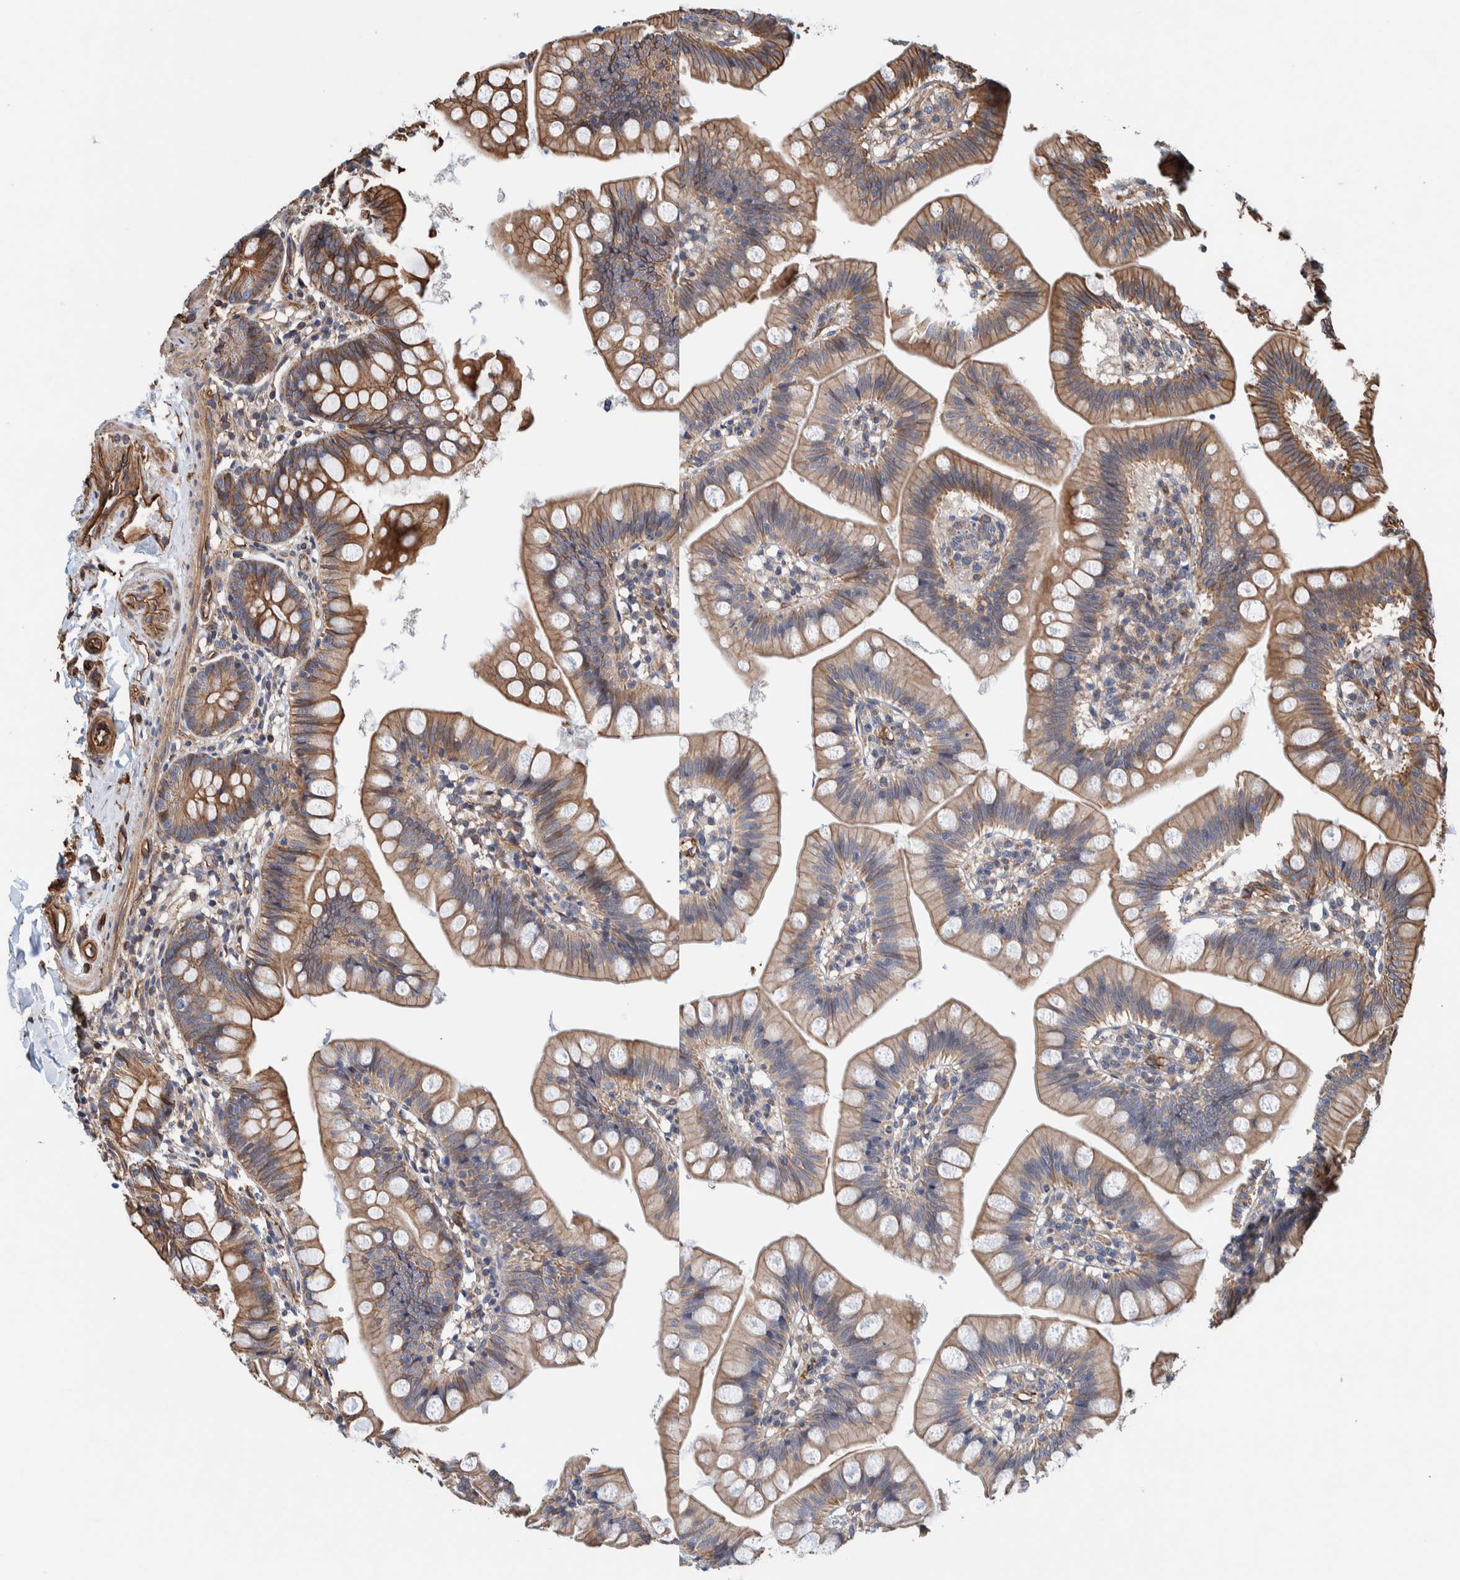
{"staining": {"intensity": "moderate", "quantity": ">75%", "location": "cytoplasmic/membranous"}, "tissue": "small intestine", "cell_type": "Glandular cells", "image_type": "normal", "snomed": [{"axis": "morphology", "description": "Normal tissue, NOS"}, {"axis": "topography", "description": "Small intestine"}], "caption": "Brown immunohistochemical staining in unremarkable human small intestine shows moderate cytoplasmic/membranous staining in approximately >75% of glandular cells.", "gene": "PKD1L1", "patient": {"sex": "male", "age": 7}}